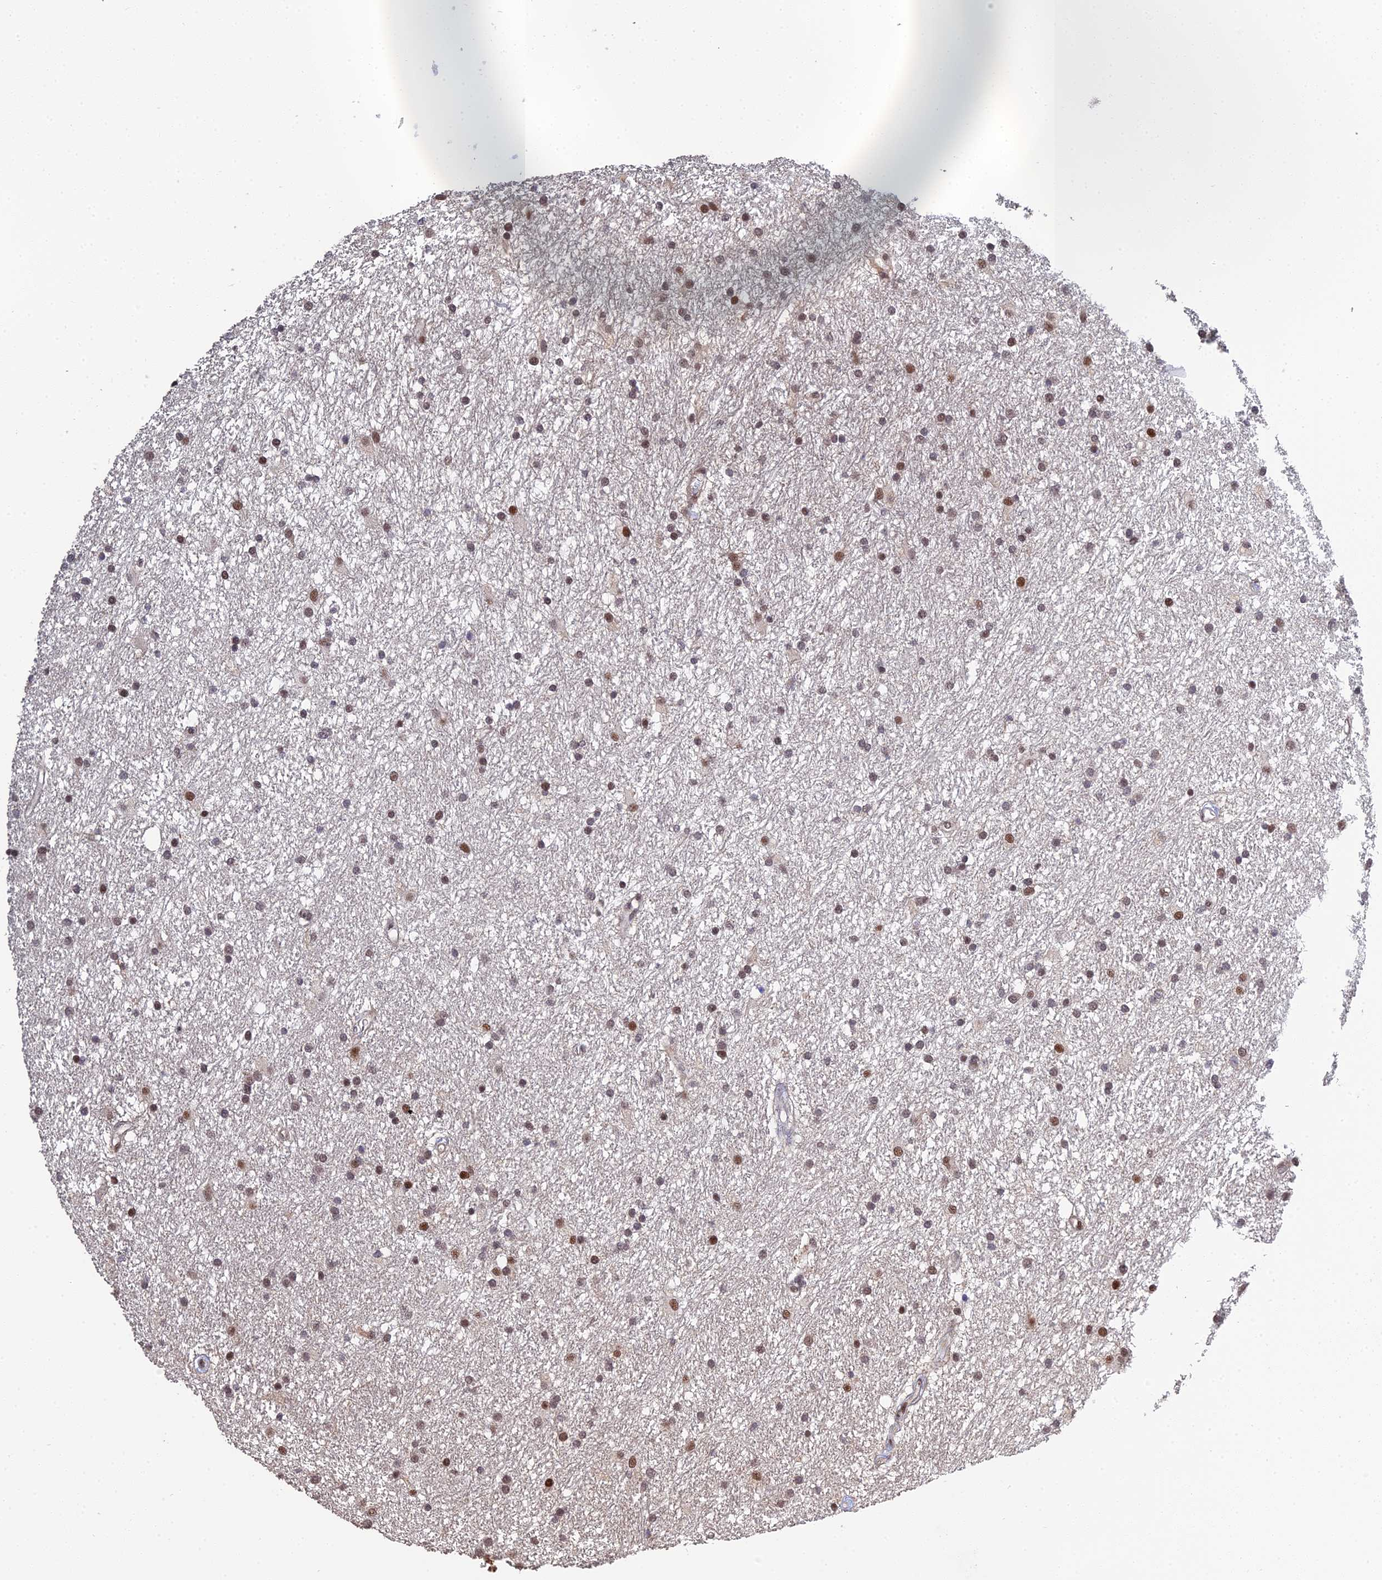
{"staining": {"intensity": "moderate", "quantity": "25%-75%", "location": "nuclear"}, "tissue": "glioma", "cell_type": "Tumor cells", "image_type": "cancer", "snomed": [{"axis": "morphology", "description": "Glioma, malignant, High grade"}, {"axis": "topography", "description": "Brain"}], "caption": "Approximately 25%-75% of tumor cells in human glioma reveal moderate nuclear protein positivity as visualized by brown immunohistochemical staining.", "gene": "ERCC5", "patient": {"sex": "male", "age": 77}}